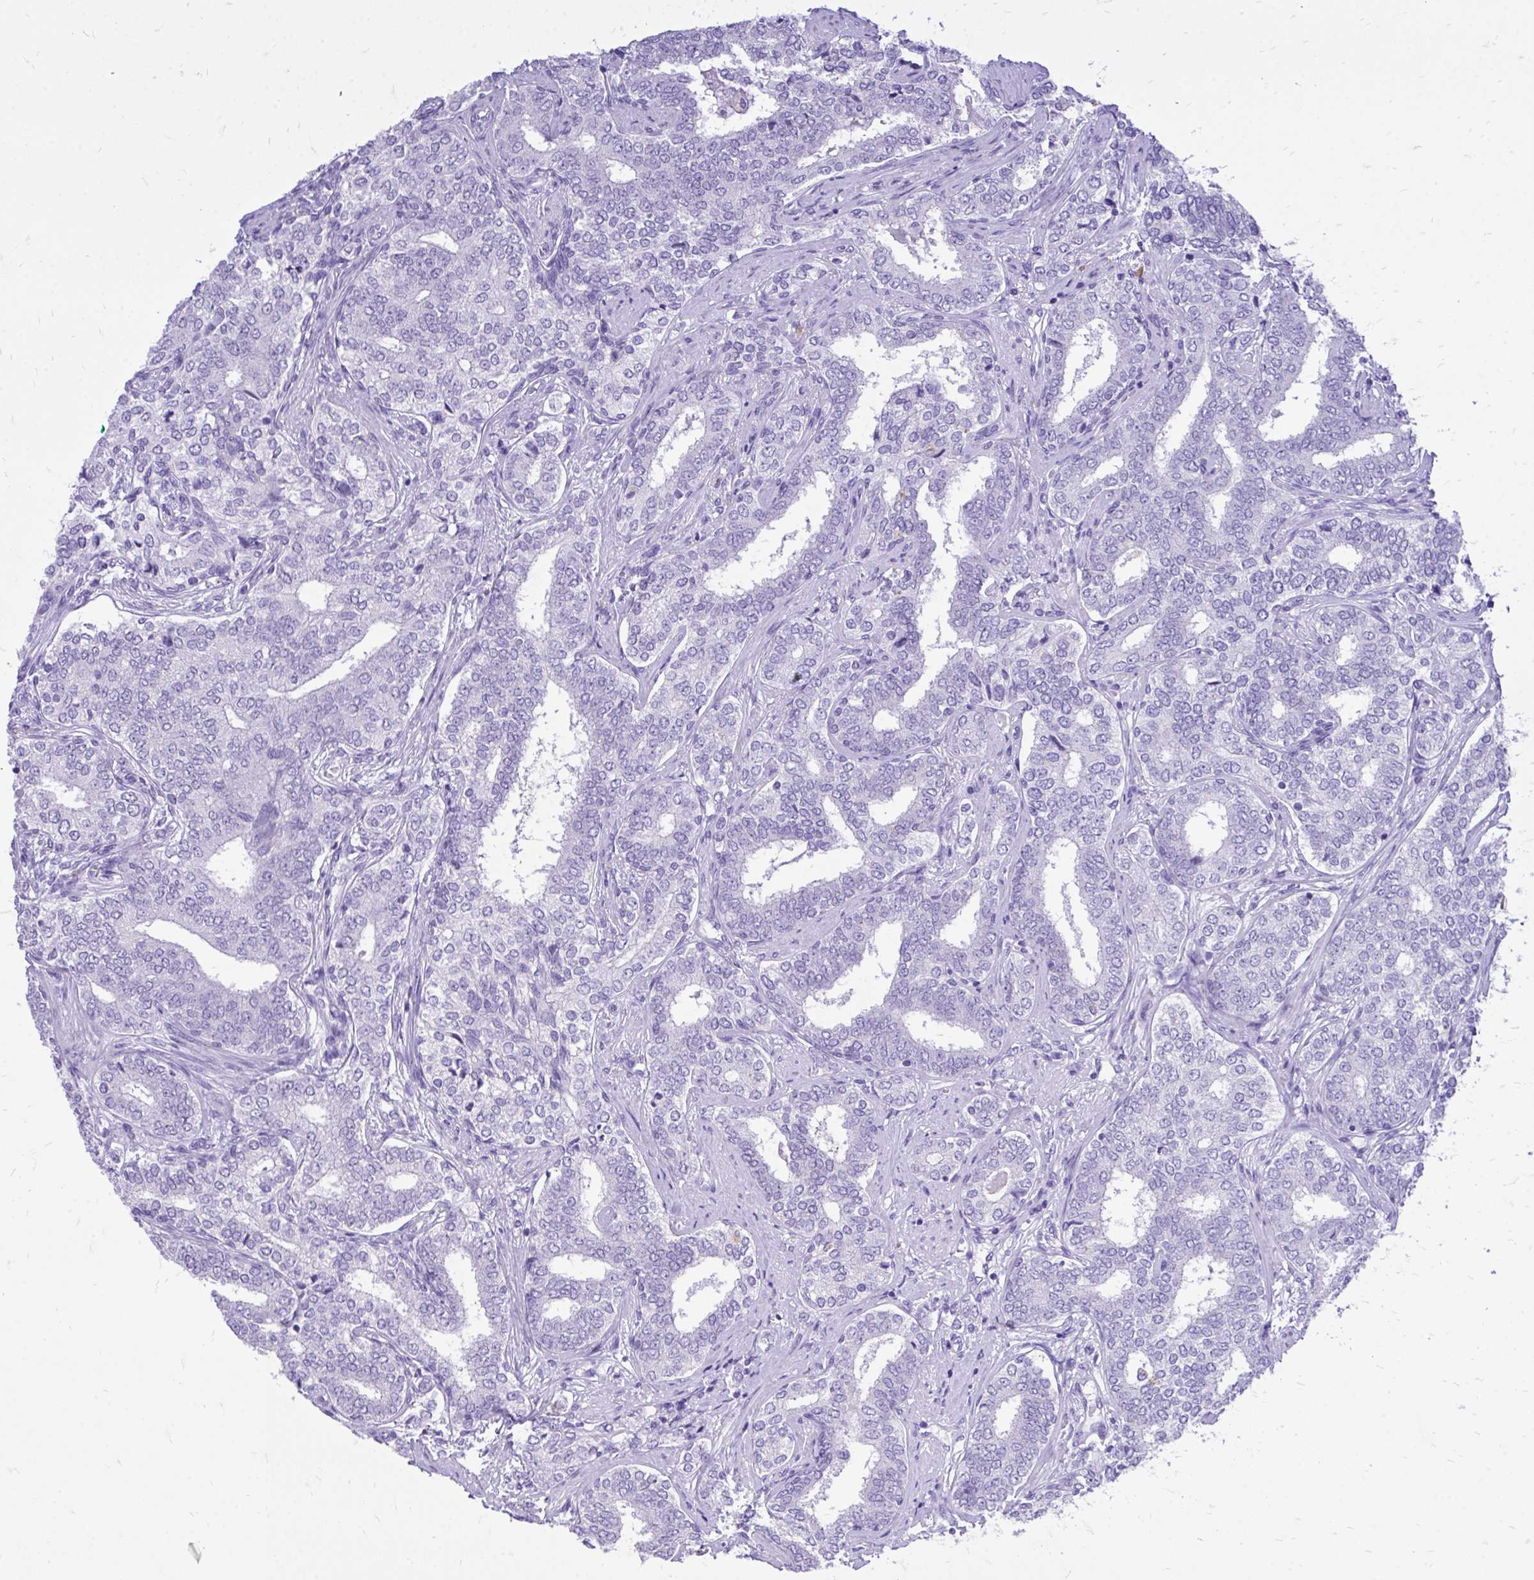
{"staining": {"intensity": "negative", "quantity": "none", "location": "none"}, "tissue": "prostate cancer", "cell_type": "Tumor cells", "image_type": "cancer", "snomed": [{"axis": "morphology", "description": "Adenocarcinoma, High grade"}, {"axis": "topography", "description": "Prostate"}], "caption": "IHC of prostate cancer shows no staining in tumor cells.", "gene": "MON1A", "patient": {"sex": "male", "age": 72}}